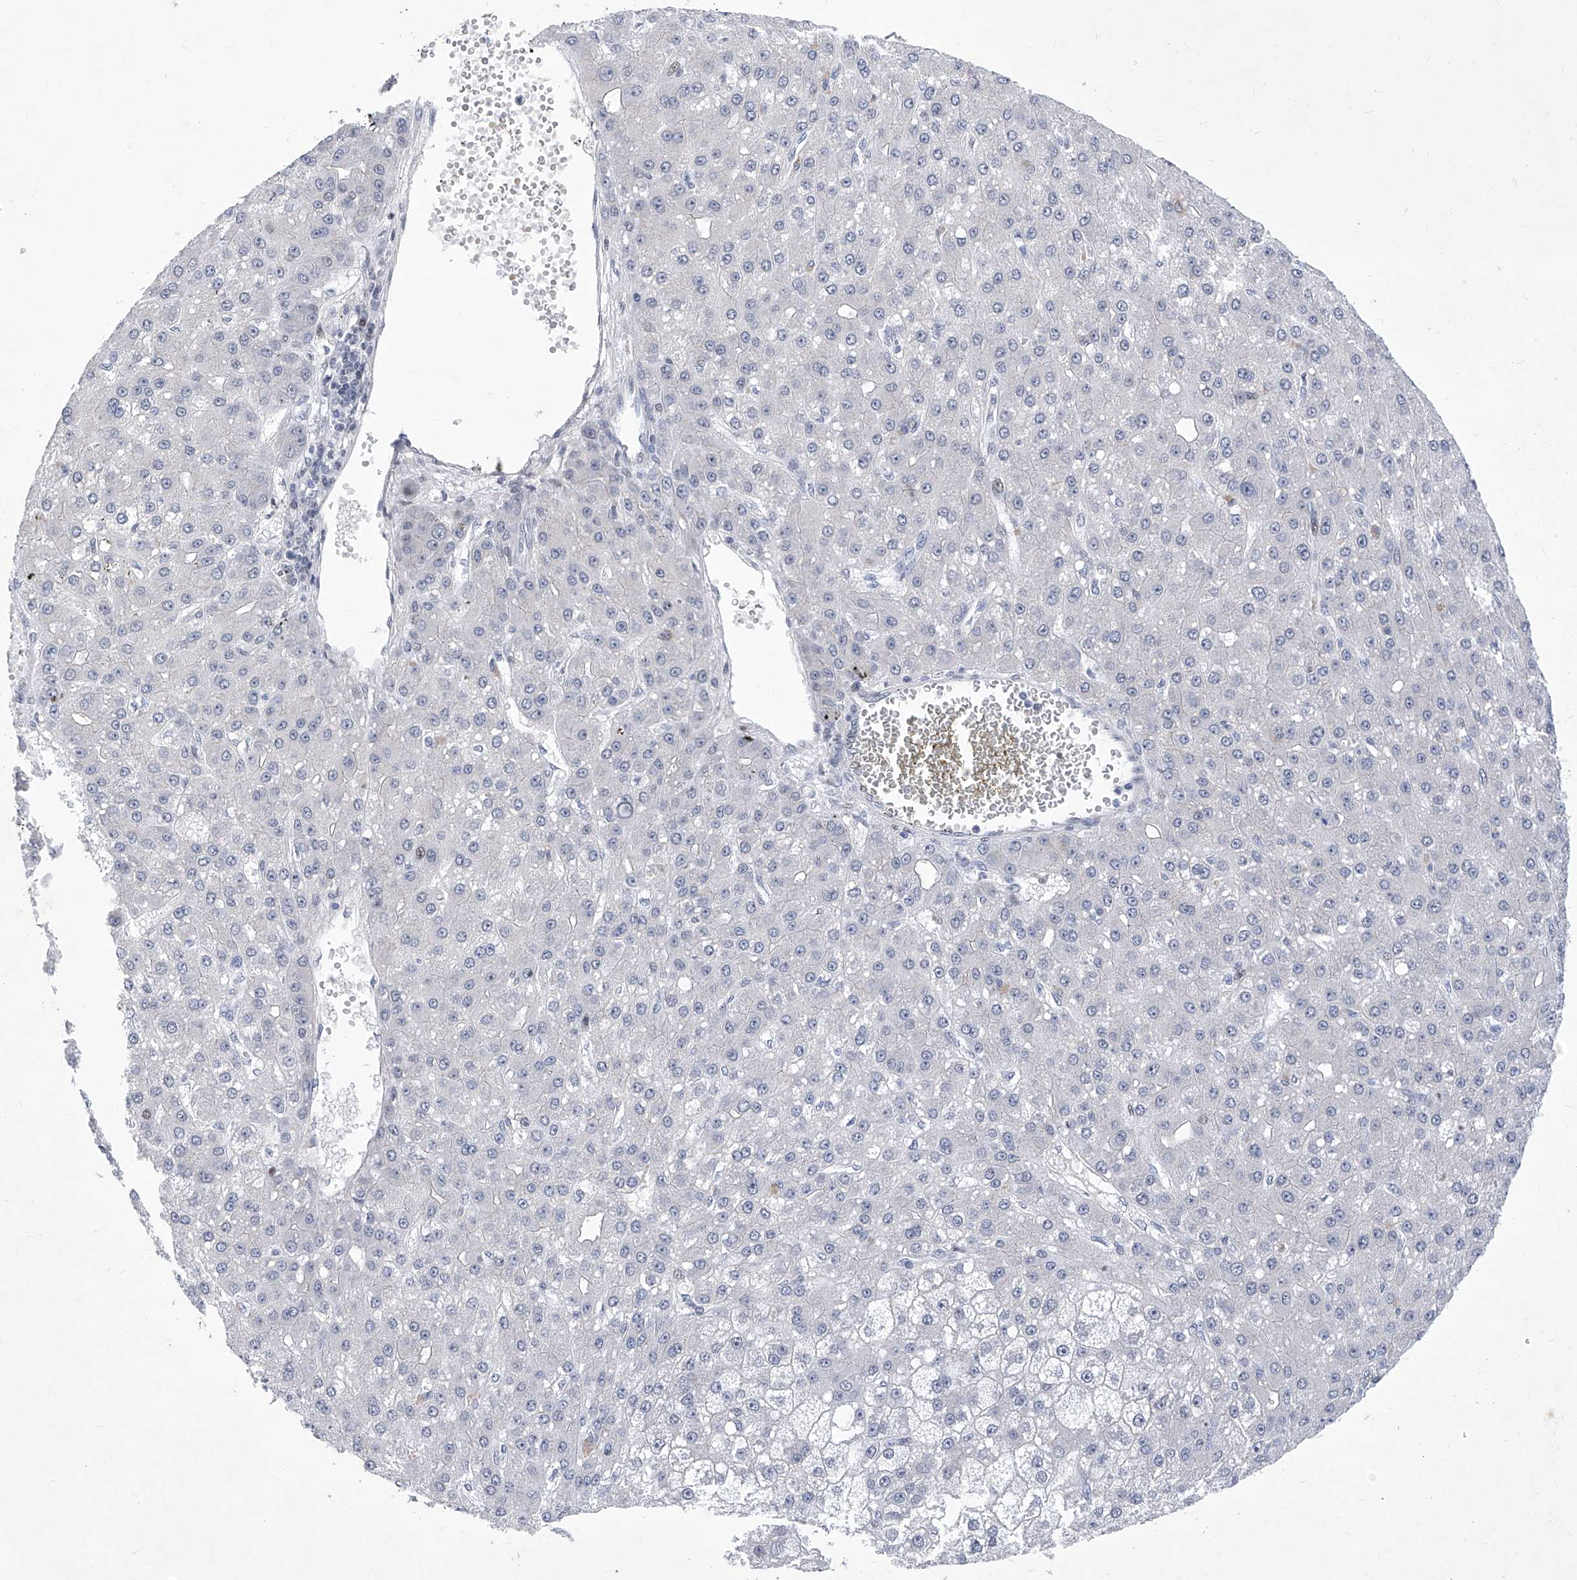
{"staining": {"intensity": "negative", "quantity": "none", "location": "none"}, "tissue": "liver cancer", "cell_type": "Tumor cells", "image_type": "cancer", "snomed": [{"axis": "morphology", "description": "Carcinoma, Hepatocellular, NOS"}, {"axis": "topography", "description": "Liver"}], "caption": "Human liver cancer stained for a protein using immunohistochemistry demonstrates no staining in tumor cells.", "gene": "NUFIP1", "patient": {"sex": "male", "age": 67}}